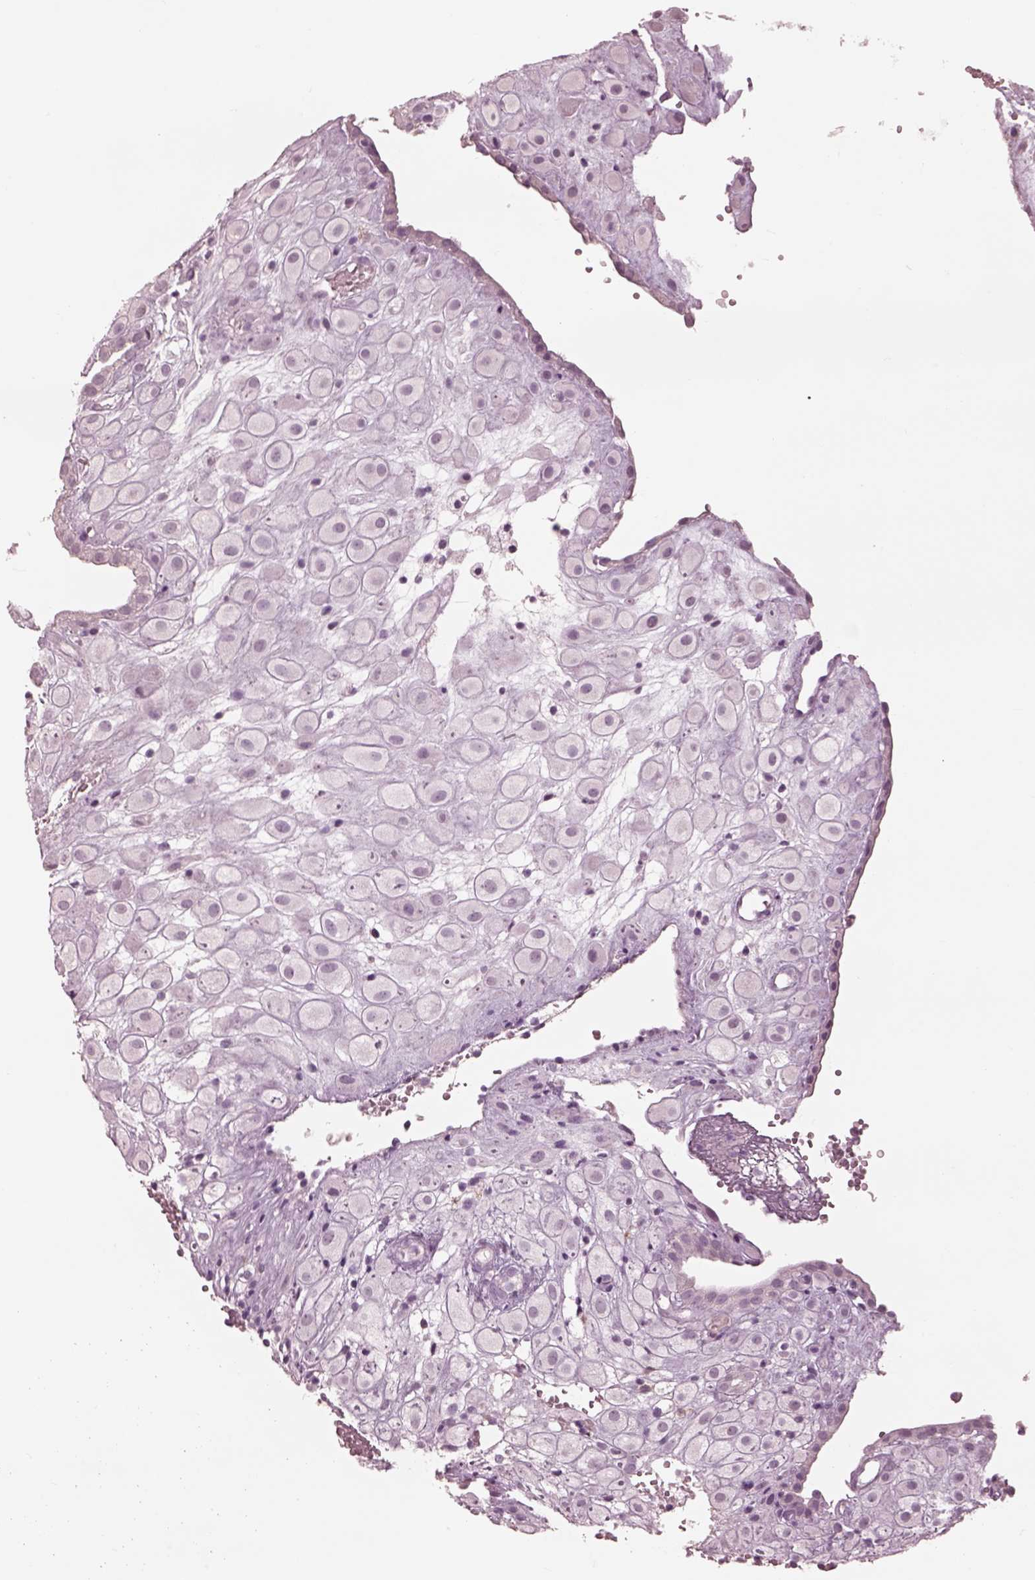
{"staining": {"intensity": "negative", "quantity": "none", "location": "none"}, "tissue": "placenta", "cell_type": "Decidual cells", "image_type": "normal", "snomed": [{"axis": "morphology", "description": "Normal tissue, NOS"}, {"axis": "topography", "description": "Placenta"}], "caption": "IHC histopathology image of normal human placenta stained for a protein (brown), which shows no expression in decidual cells. (DAB IHC visualized using brightfield microscopy, high magnification).", "gene": "PDCD1", "patient": {"sex": "female", "age": 24}}